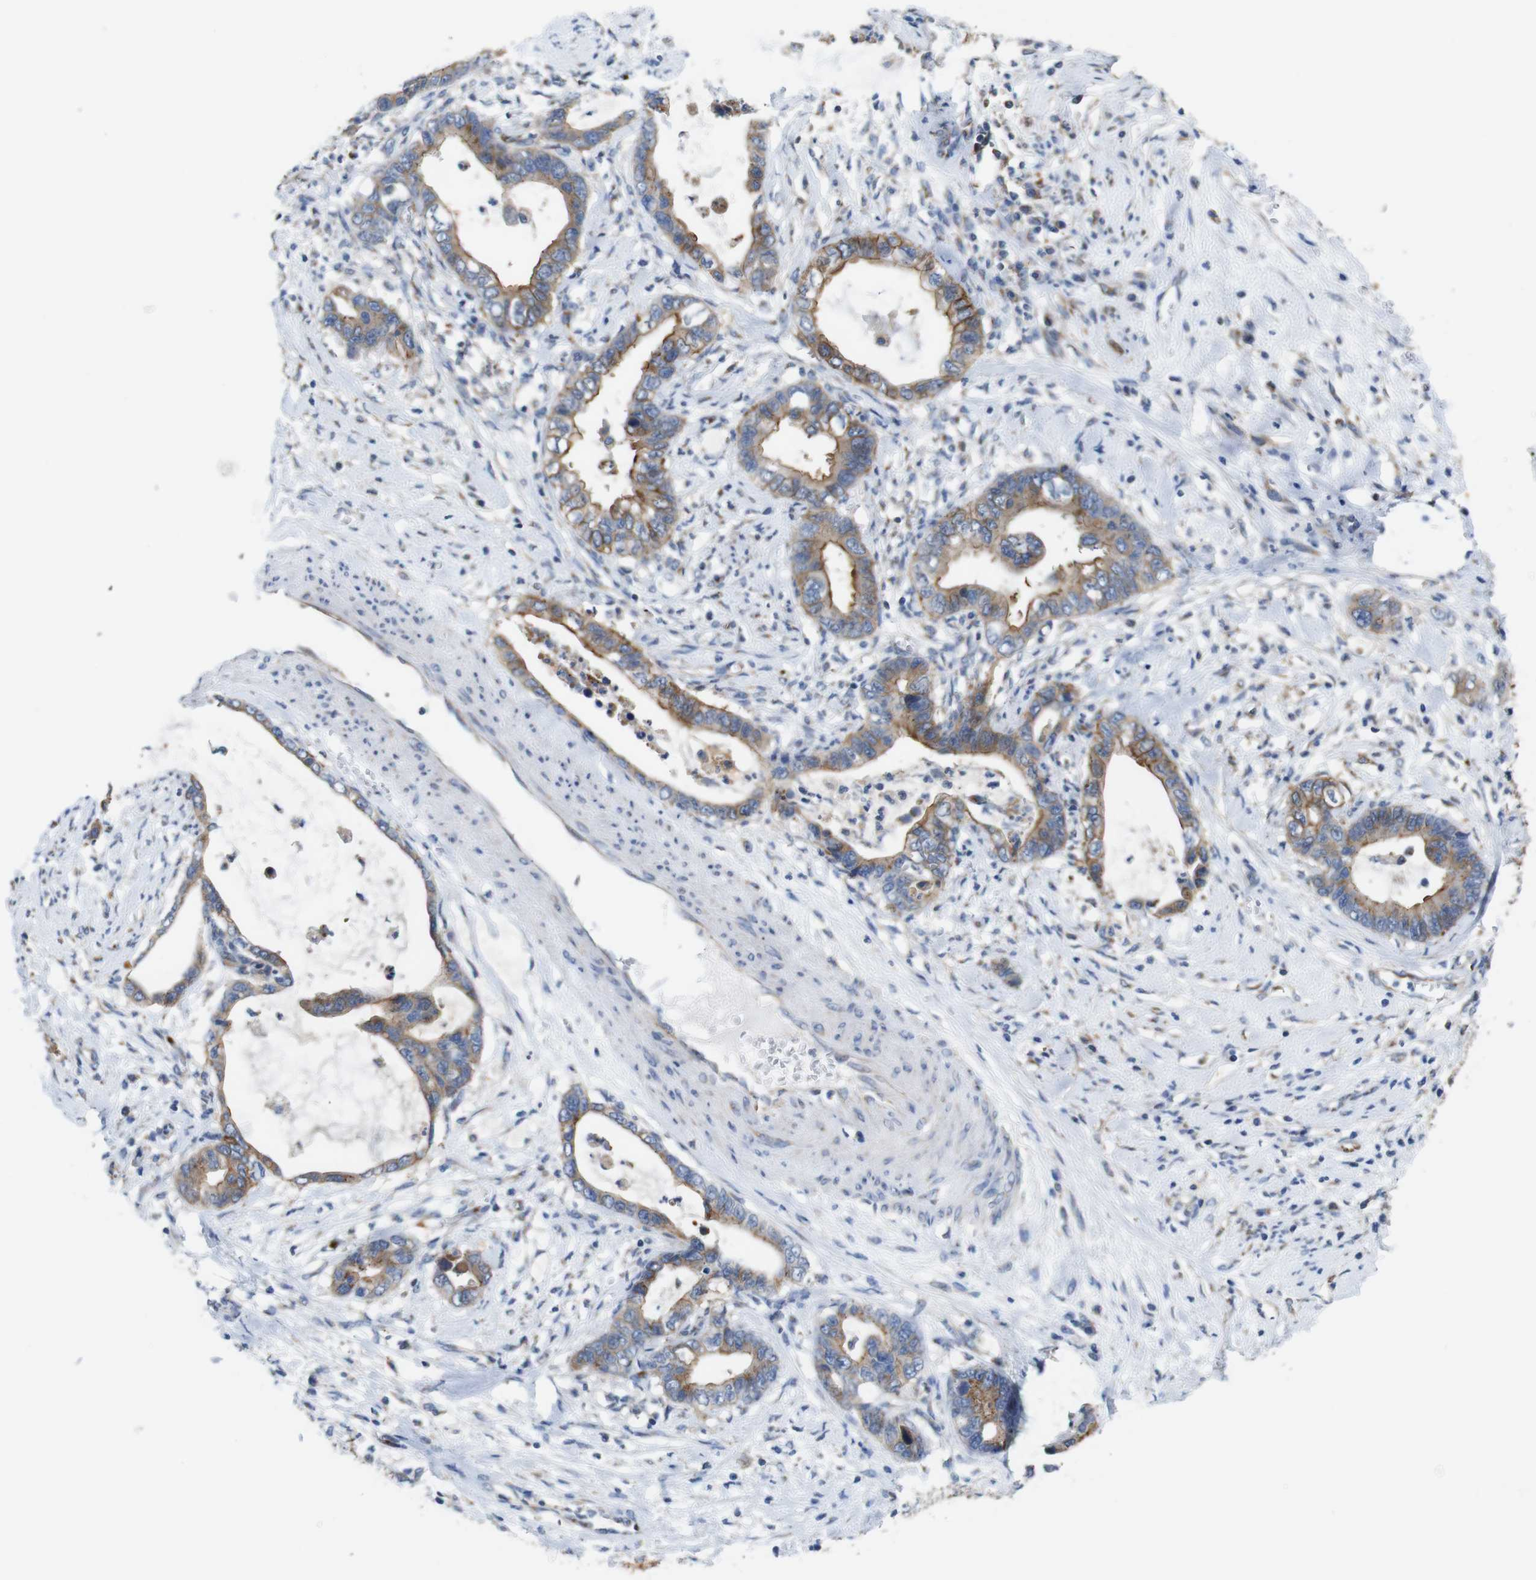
{"staining": {"intensity": "moderate", "quantity": ">75%", "location": "cytoplasmic/membranous"}, "tissue": "cervical cancer", "cell_type": "Tumor cells", "image_type": "cancer", "snomed": [{"axis": "morphology", "description": "Adenocarcinoma, NOS"}, {"axis": "topography", "description": "Cervix"}], "caption": "A medium amount of moderate cytoplasmic/membranous expression is seen in about >75% of tumor cells in adenocarcinoma (cervical) tissue.", "gene": "EFCAB14", "patient": {"sex": "female", "age": 44}}